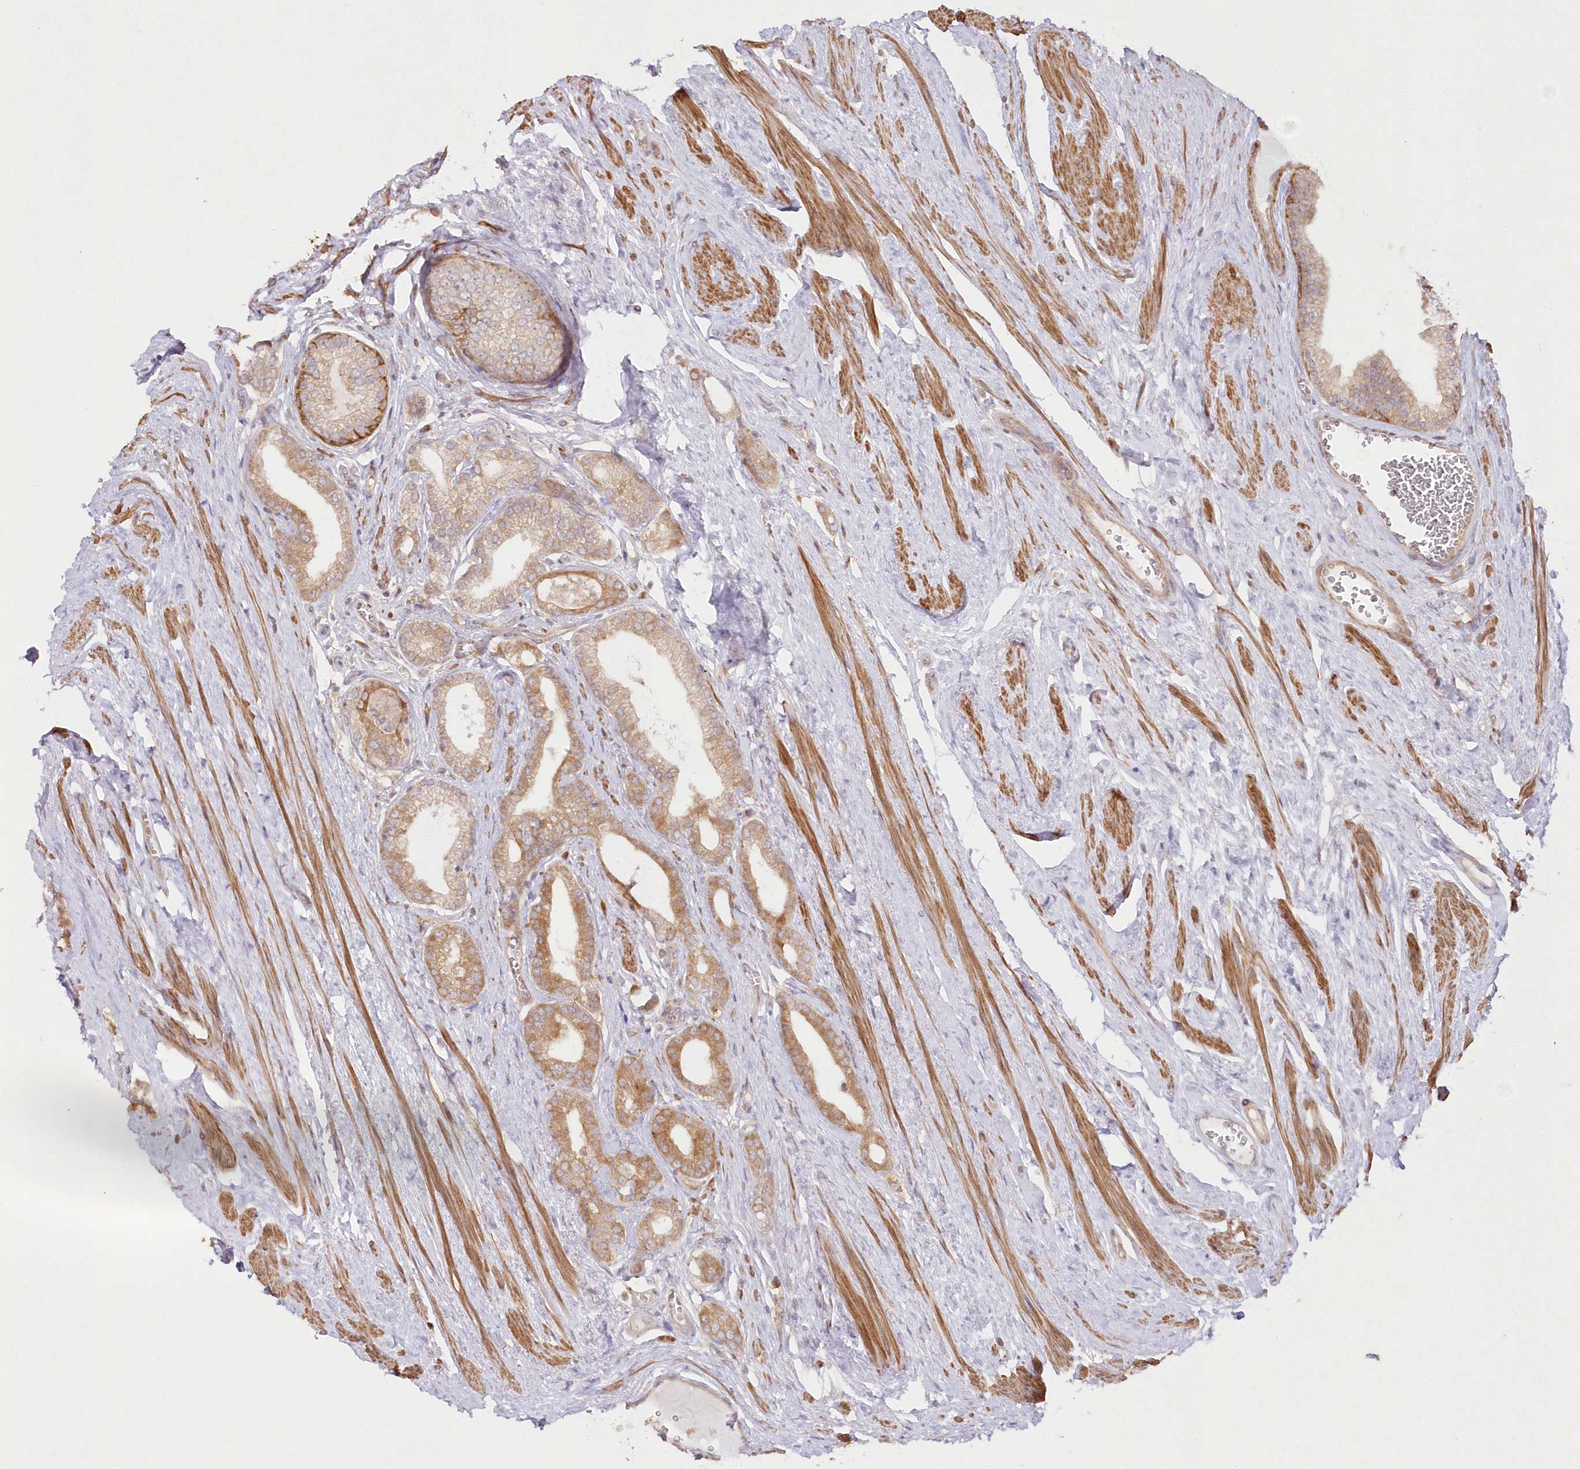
{"staining": {"intensity": "moderate", "quantity": "25%-75%", "location": "cytoplasmic/membranous"}, "tissue": "prostate cancer", "cell_type": "Tumor cells", "image_type": "cancer", "snomed": [{"axis": "morphology", "description": "Adenocarcinoma, Low grade"}, {"axis": "topography", "description": "Prostate"}], "caption": "Moderate cytoplasmic/membranous protein staining is appreciated in about 25%-75% of tumor cells in low-grade adenocarcinoma (prostate).", "gene": "IPMK", "patient": {"sex": "male", "age": 63}}